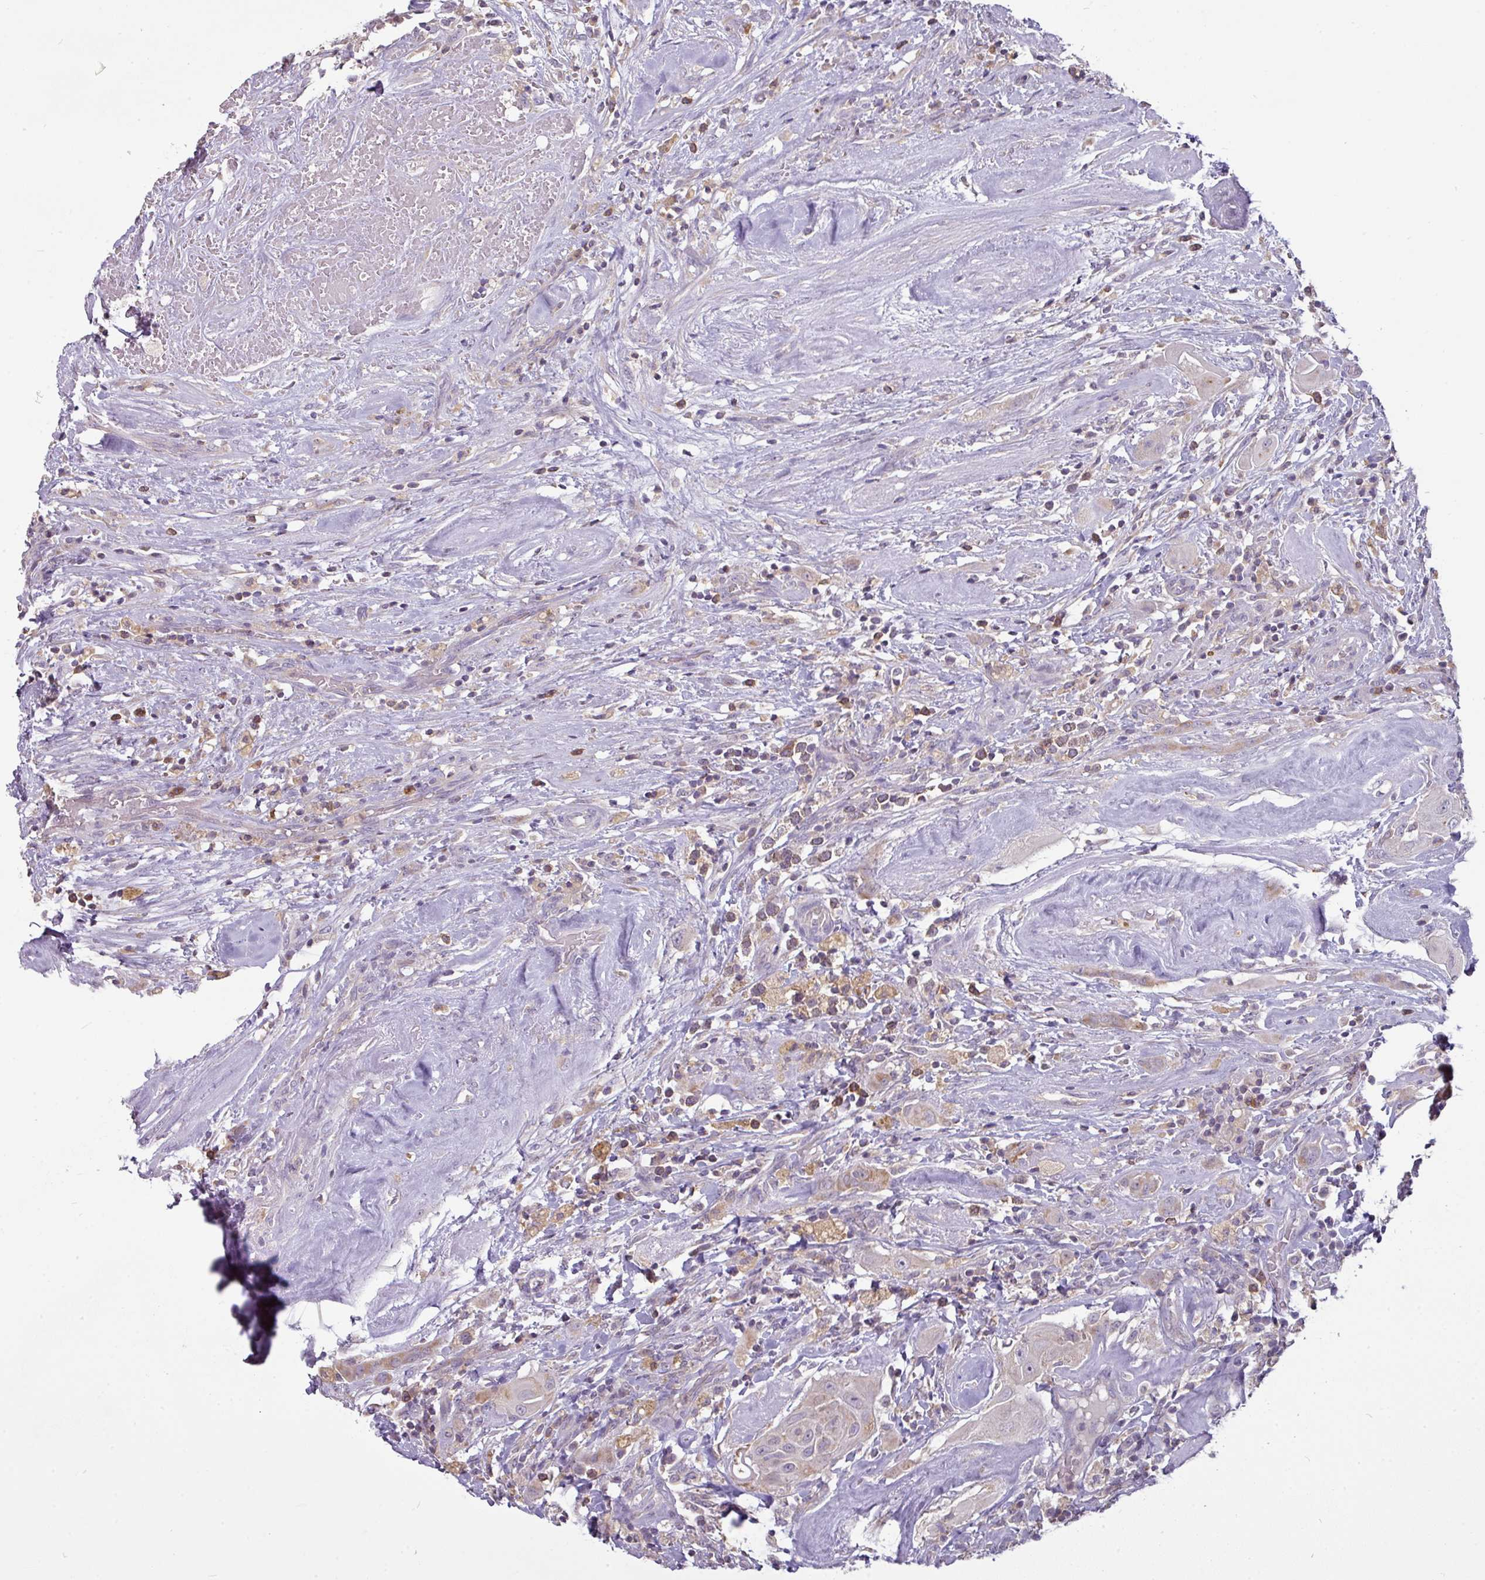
{"staining": {"intensity": "weak", "quantity": "<25%", "location": "cytoplasmic/membranous"}, "tissue": "thyroid cancer", "cell_type": "Tumor cells", "image_type": "cancer", "snomed": [{"axis": "morphology", "description": "Papillary adenocarcinoma, NOS"}, {"axis": "topography", "description": "Thyroid gland"}], "caption": "A high-resolution image shows immunohistochemistry staining of thyroid cancer (papillary adenocarcinoma), which demonstrates no significant expression in tumor cells. Brightfield microscopy of immunohistochemistry (IHC) stained with DAB (brown) and hematoxylin (blue), captured at high magnification.", "gene": "TRAPPC1", "patient": {"sex": "female", "age": 59}}